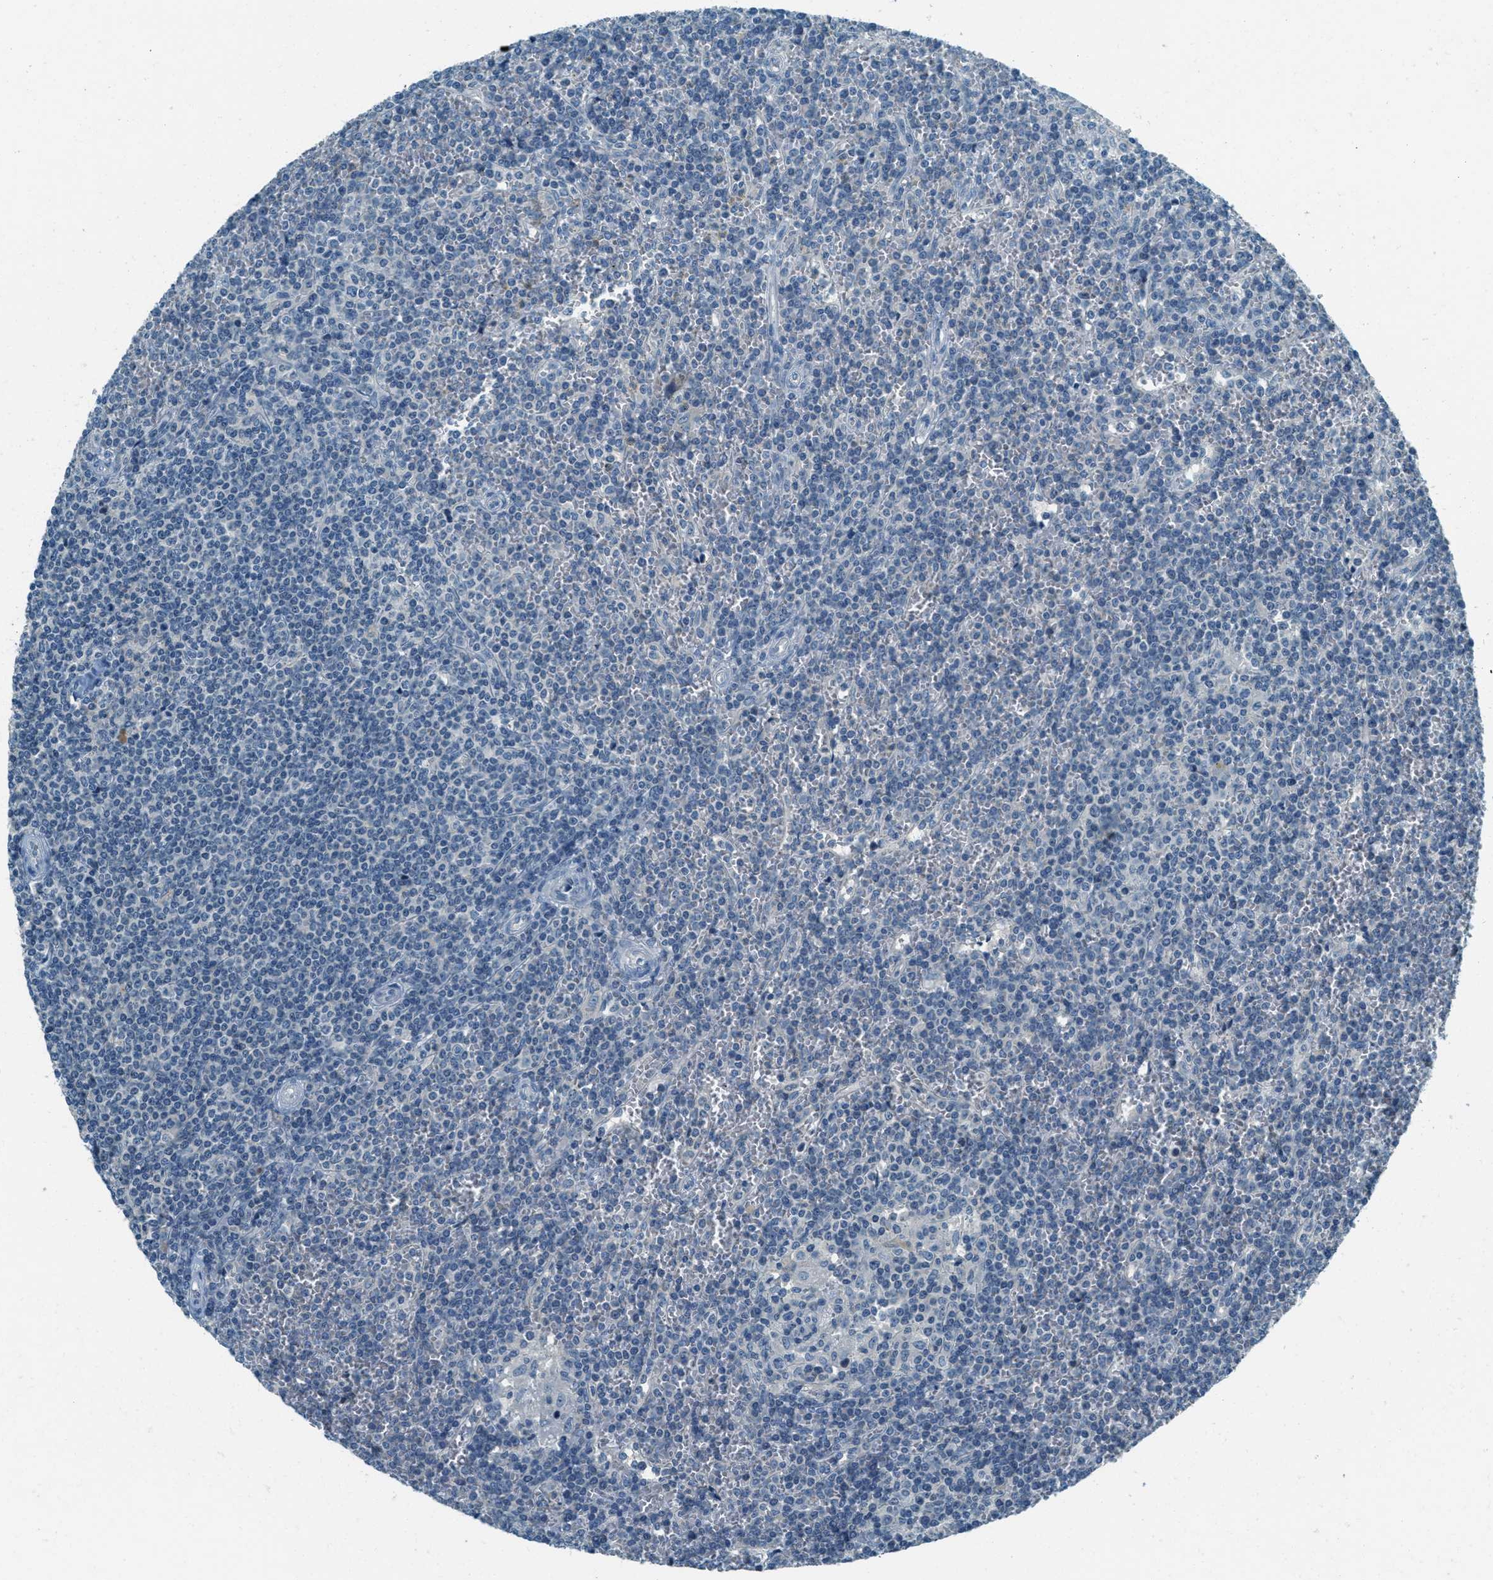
{"staining": {"intensity": "negative", "quantity": "none", "location": "none"}, "tissue": "lymphoma", "cell_type": "Tumor cells", "image_type": "cancer", "snomed": [{"axis": "morphology", "description": "Malignant lymphoma, non-Hodgkin's type, Low grade"}, {"axis": "topography", "description": "Spleen"}], "caption": "A high-resolution histopathology image shows immunohistochemistry staining of low-grade malignant lymphoma, non-Hodgkin's type, which exhibits no significant staining in tumor cells. Brightfield microscopy of immunohistochemistry stained with DAB (3,3'-diaminobenzidine) (brown) and hematoxylin (blue), captured at high magnification.", "gene": "MSLN", "patient": {"sex": "female", "age": 19}}